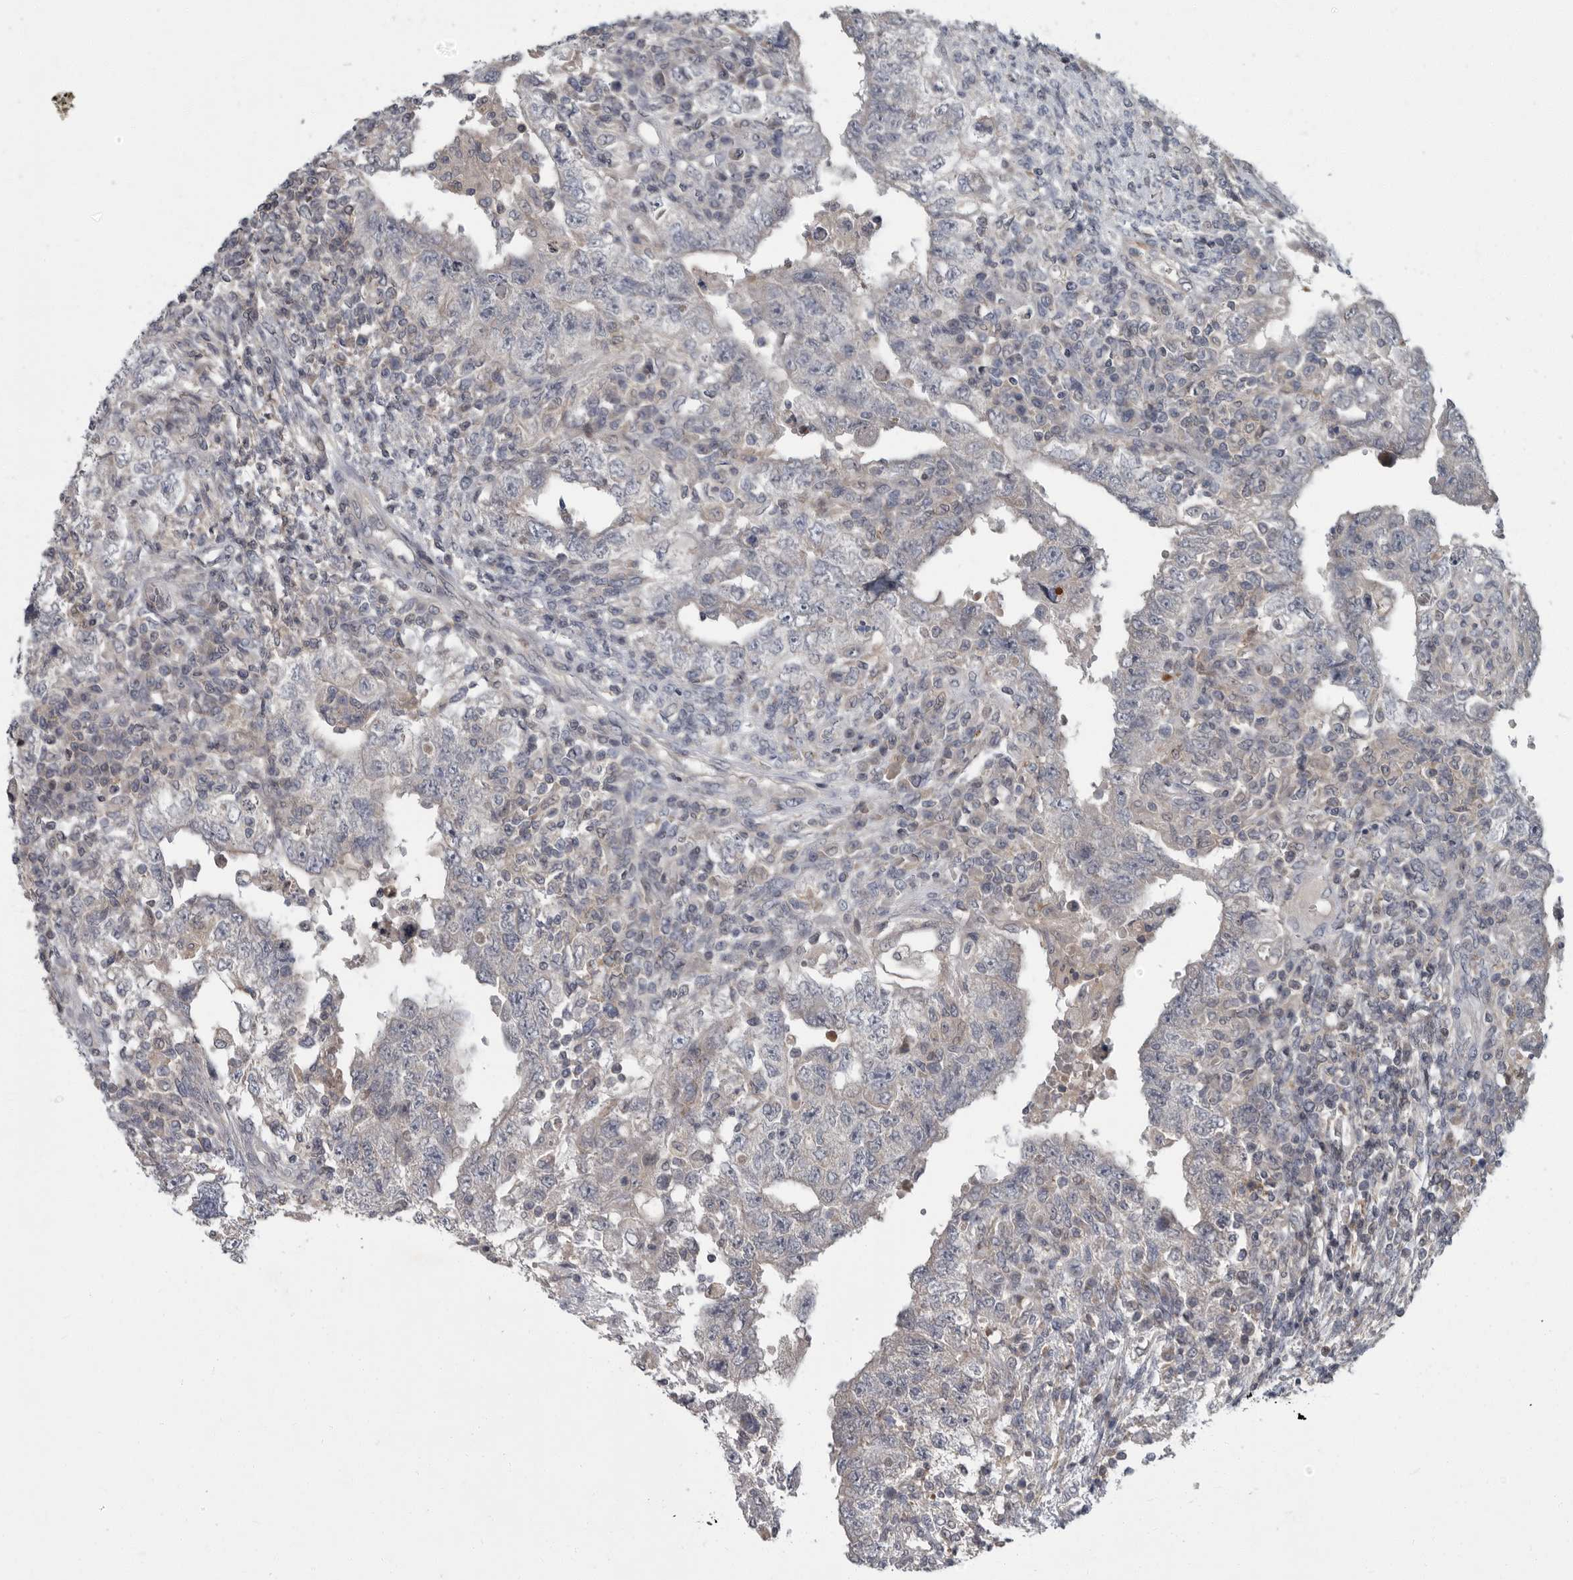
{"staining": {"intensity": "negative", "quantity": "none", "location": "none"}, "tissue": "testis cancer", "cell_type": "Tumor cells", "image_type": "cancer", "snomed": [{"axis": "morphology", "description": "Carcinoma, Embryonal, NOS"}, {"axis": "topography", "description": "Testis"}], "caption": "There is no significant staining in tumor cells of testis embryonal carcinoma.", "gene": "PDE7A", "patient": {"sex": "male", "age": 26}}